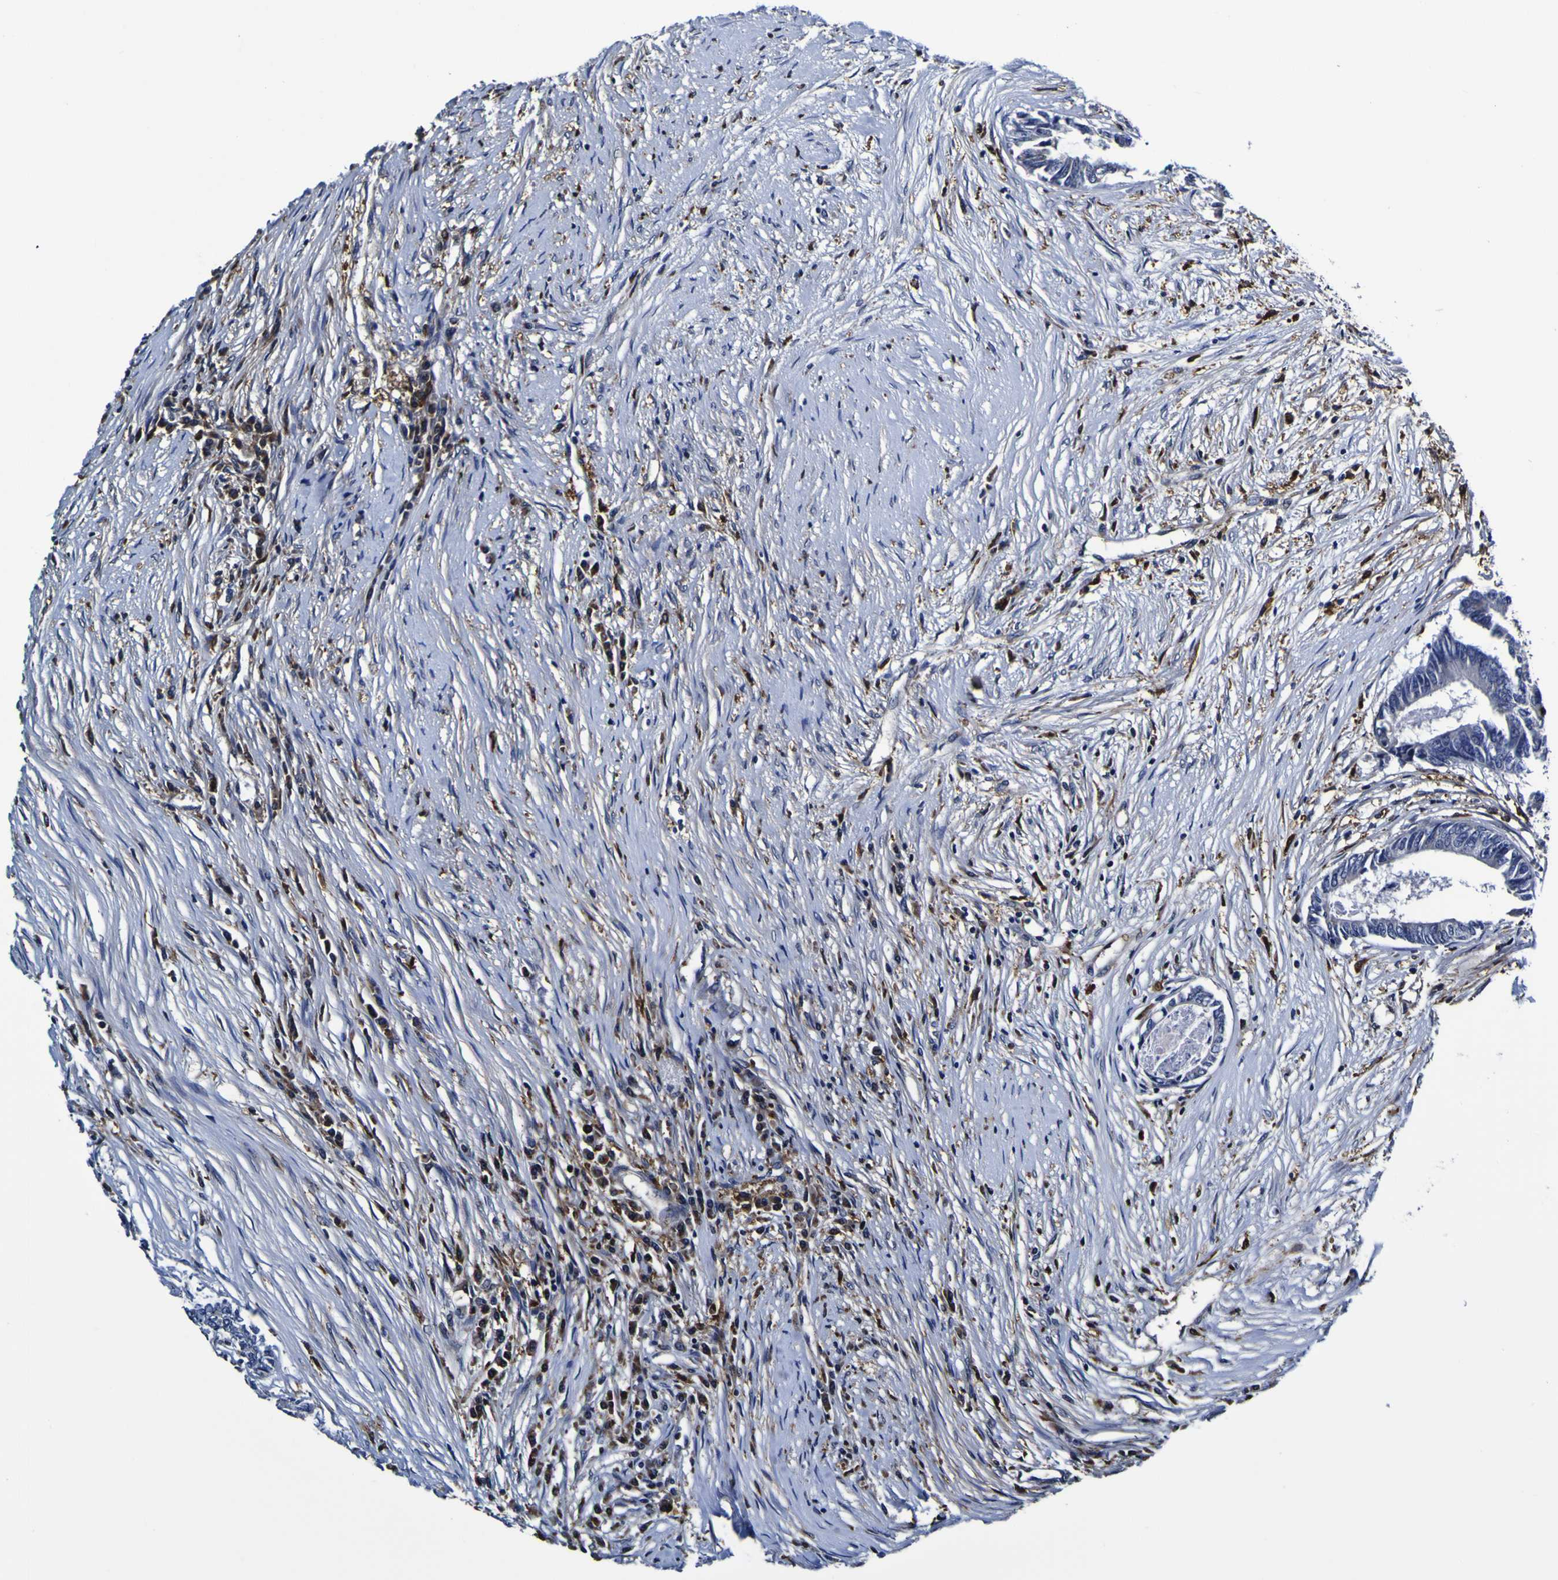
{"staining": {"intensity": "negative", "quantity": "none", "location": "none"}, "tissue": "colorectal cancer", "cell_type": "Tumor cells", "image_type": "cancer", "snomed": [{"axis": "morphology", "description": "Adenocarcinoma, NOS"}, {"axis": "topography", "description": "Rectum"}], "caption": "DAB (3,3'-diaminobenzidine) immunohistochemical staining of colorectal cancer reveals no significant positivity in tumor cells.", "gene": "GPX1", "patient": {"sex": "male", "age": 63}}